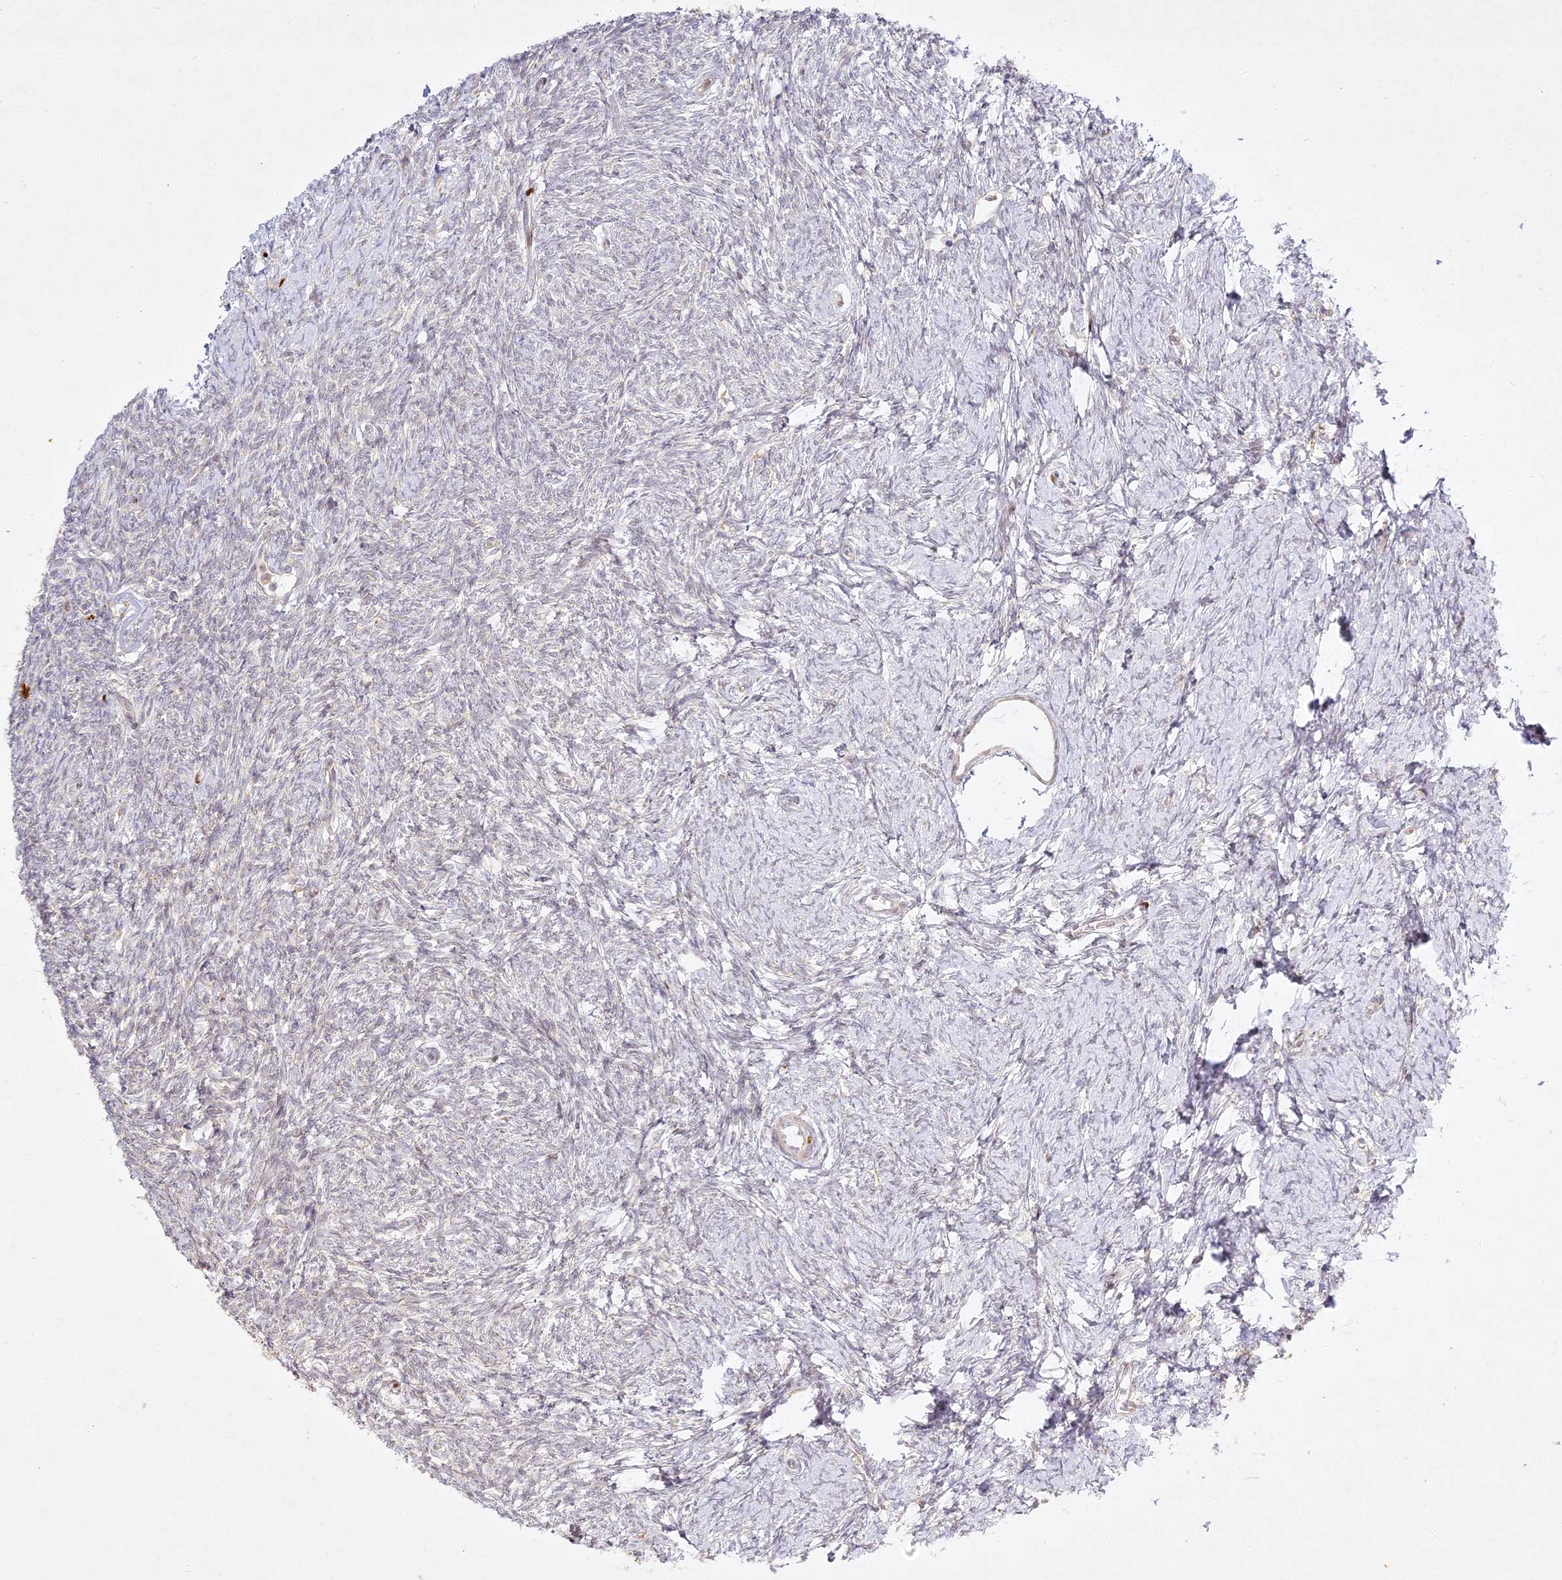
{"staining": {"intensity": "negative", "quantity": "none", "location": "none"}, "tissue": "ovary", "cell_type": "Follicle cells", "image_type": "normal", "snomed": [{"axis": "morphology", "description": "Normal tissue, NOS"}, {"axis": "morphology", "description": "Cyst, NOS"}, {"axis": "topography", "description": "Ovary"}], "caption": "Immunohistochemistry (IHC) image of normal ovary stained for a protein (brown), which demonstrates no positivity in follicle cells. (DAB immunohistochemistry, high magnification).", "gene": "SLC30A5", "patient": {"sex": "female", "age": 33}}